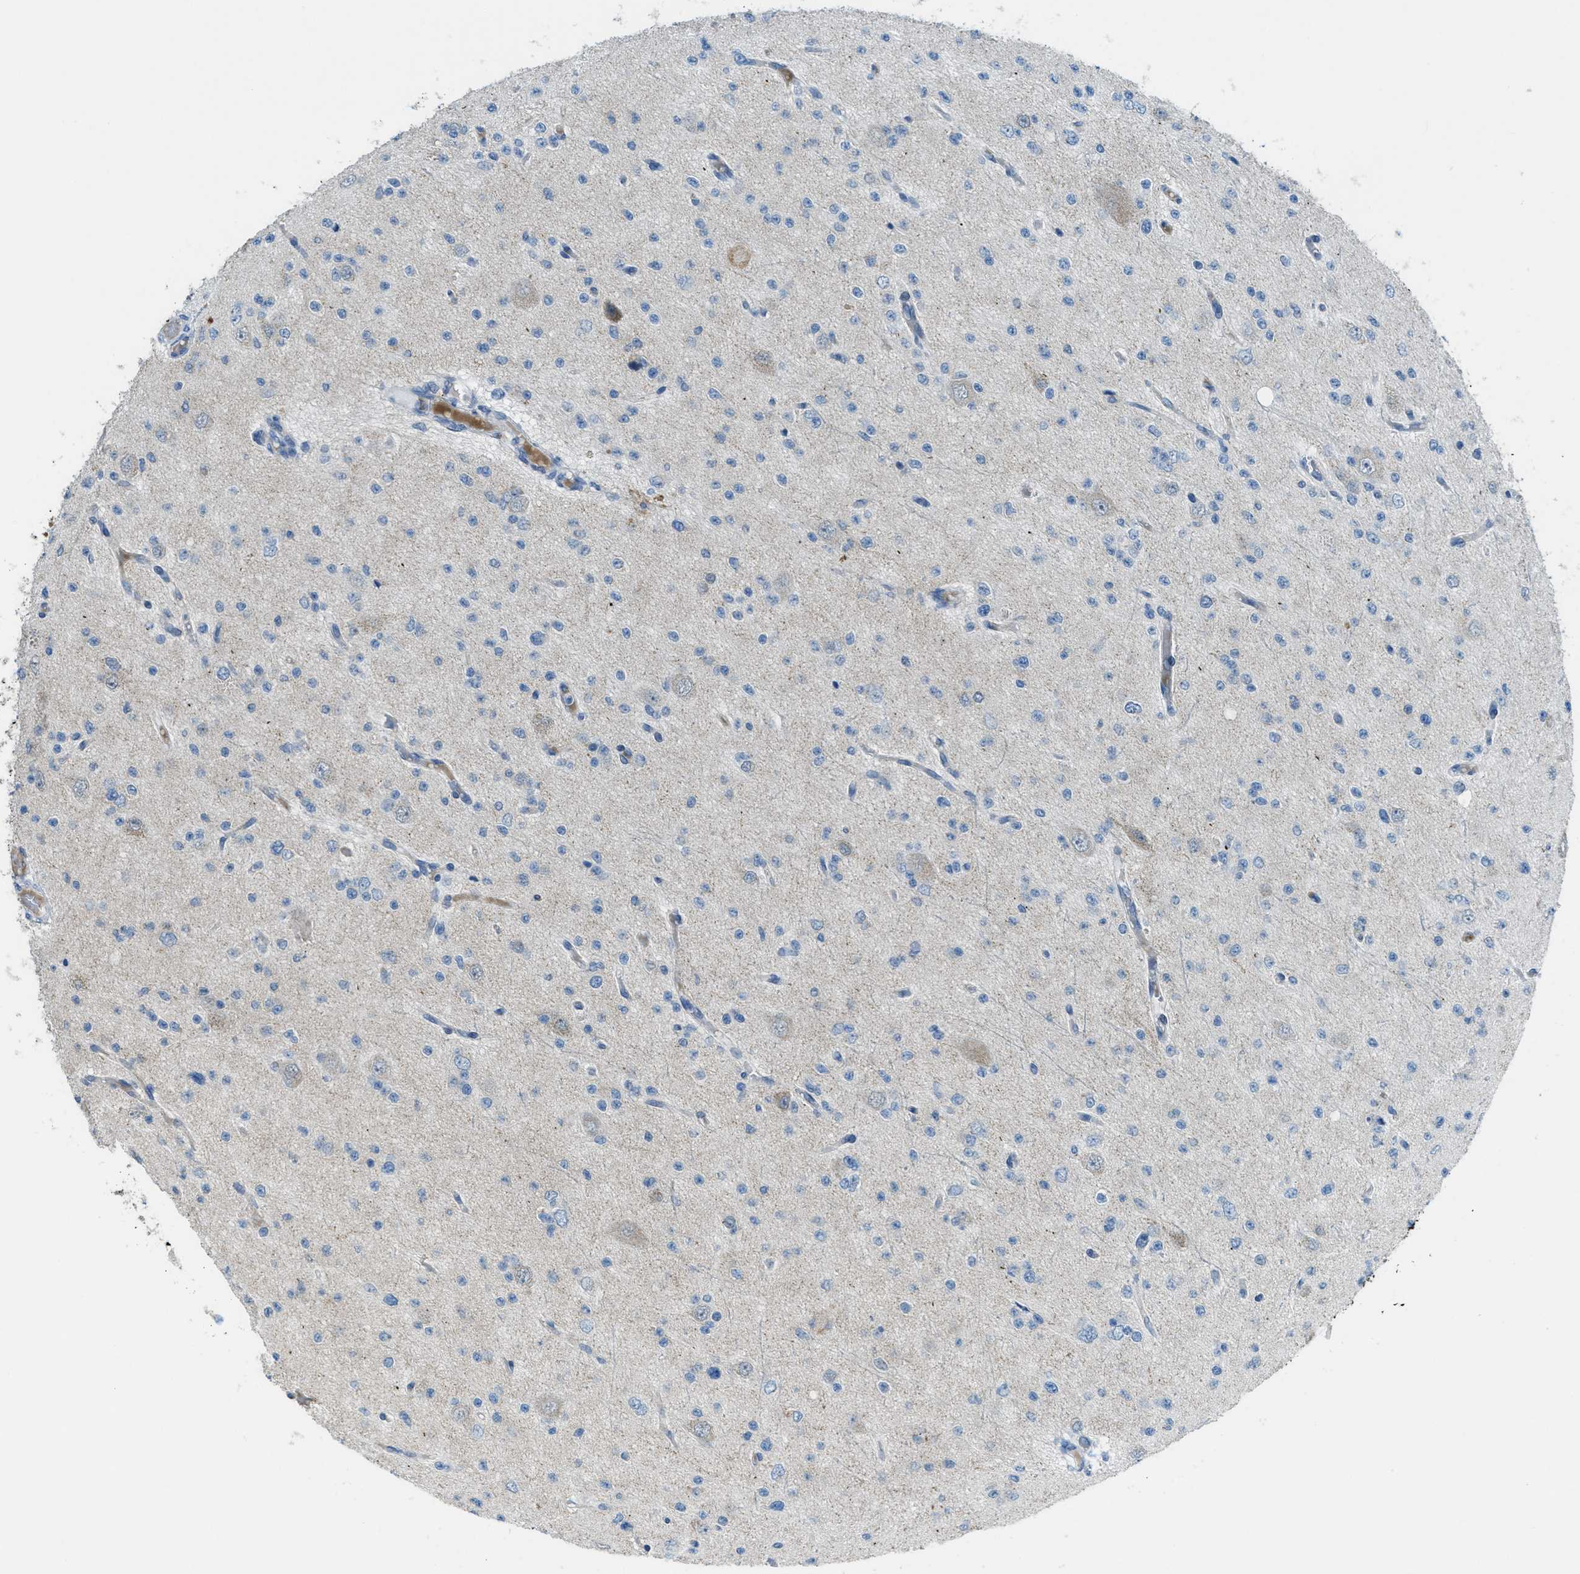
{"staining": {"intensity": "negative", "quantity": "none", "location": "none"}, "tissue": "glioma", "cell_type": "Tumor cells", "image_type": "cancer", "snomed": [{"axis": "morphology", "description": "Glioma, malignant, Low grade"}, {"axis": "topography", "description": "Brain"}], "caption": "An image of malignant low-grade glioma stained for a protein reveals no brown staining in tumor cells. (DAB (3,3'-diaminobenzidine) immunohistochemistry visualized using brightfield microscopy, high magnification).", "gene": "CDON", "patient": {"sex": "male", "age": 38}}